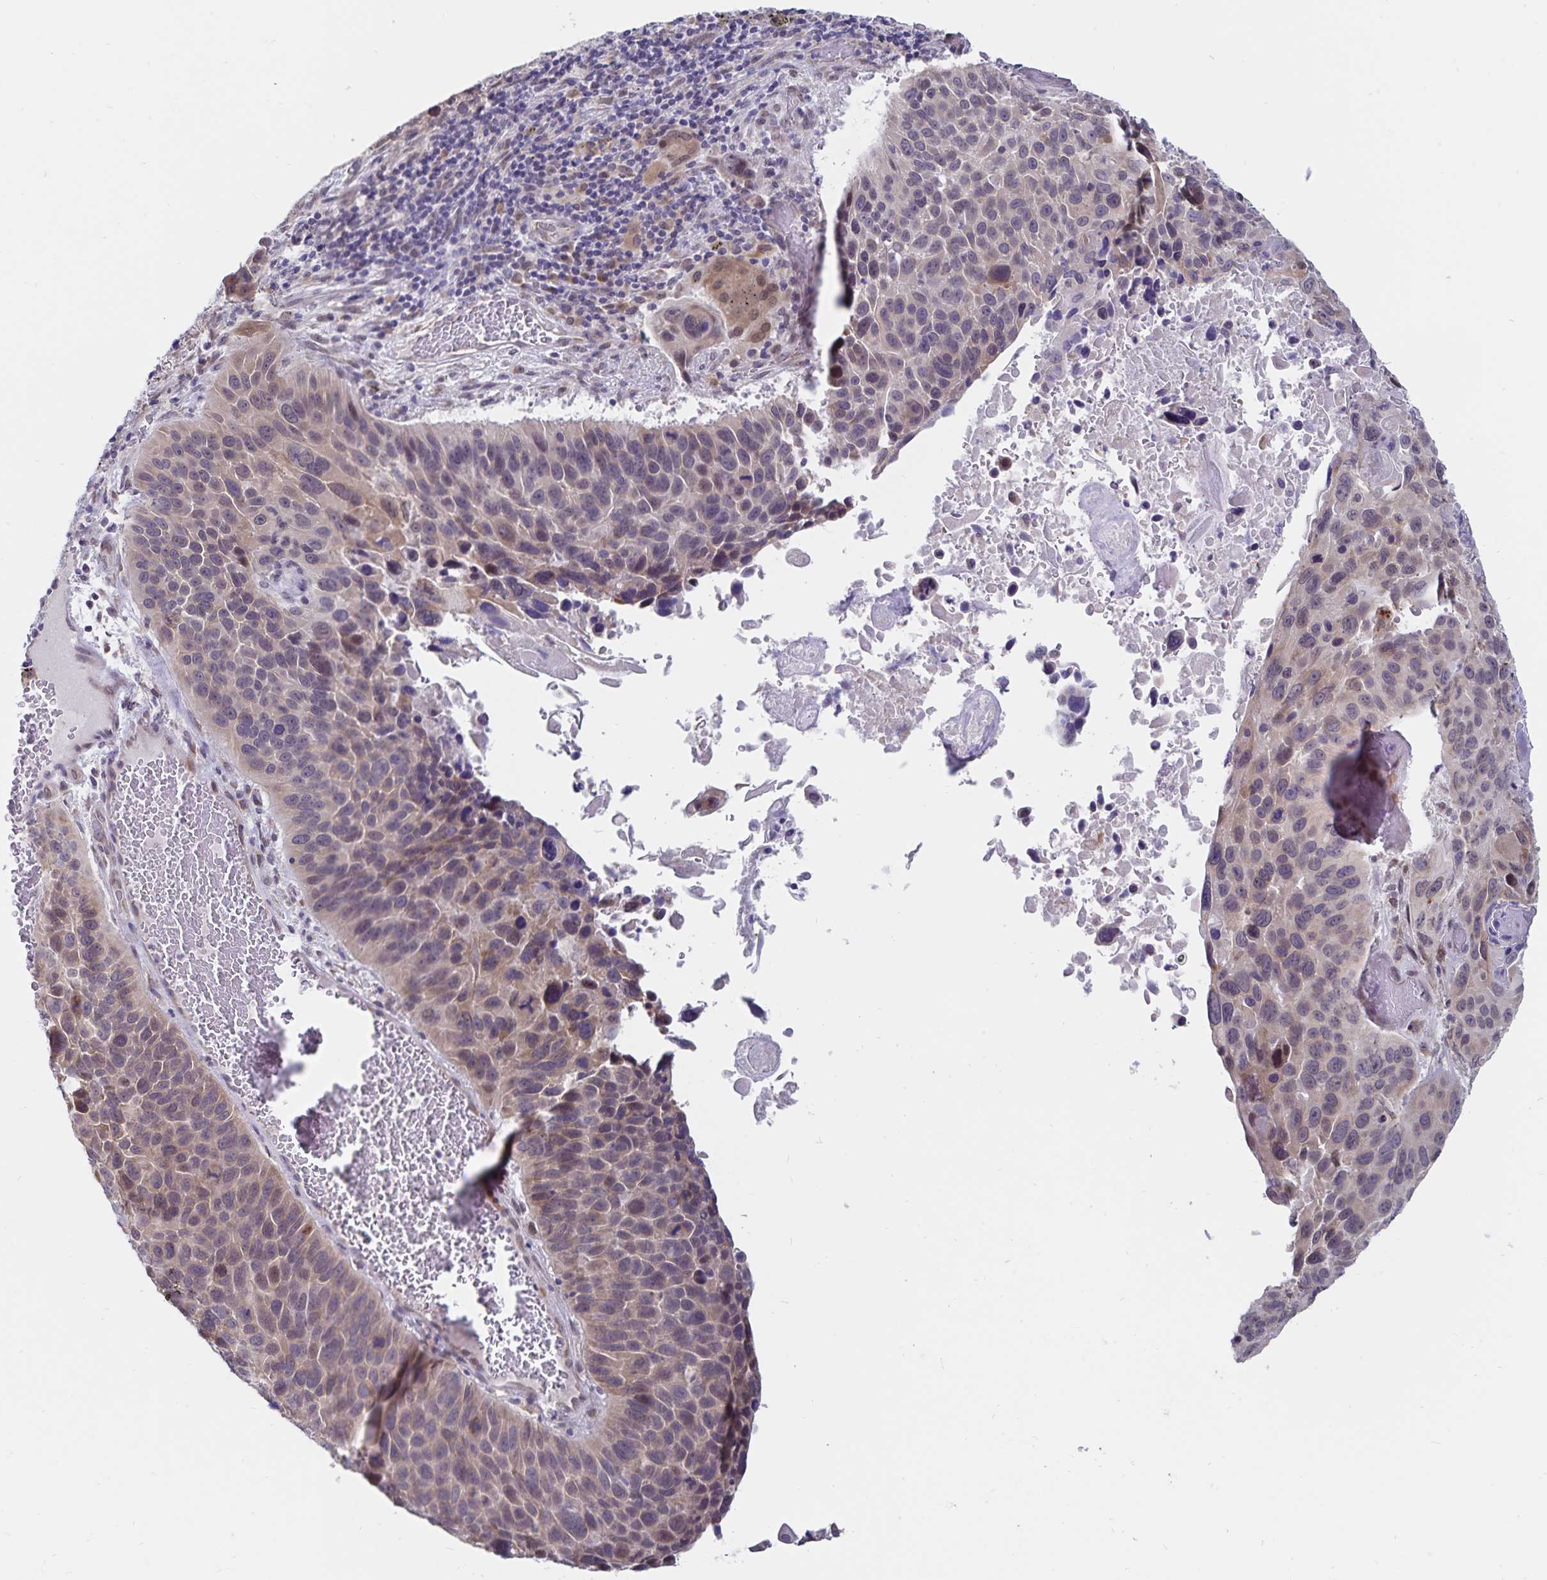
{"staining": {"intensity": "weak", "quantity": "25%-75%", "location": "cytoplasmic/membranous,nuclear"}, "tissue": "lung cancer", "cell_type": "Tumor cells", "image_type": "cancer", "snomed": [{"axis": "morphology", "description": "Squamous cell carcinoma, NOS"}, {"axis": "topography", "description": "Lung"}], "caption": "Human lung squamous cell carcinoma stained for a protein (brown) shows weak cytoplasmic/membranous and nuclear positive staining in approximately 25%-75% of tumor cells.", "gene": "ATP2A2", "patient": {"sex": "male", "age": 68}}